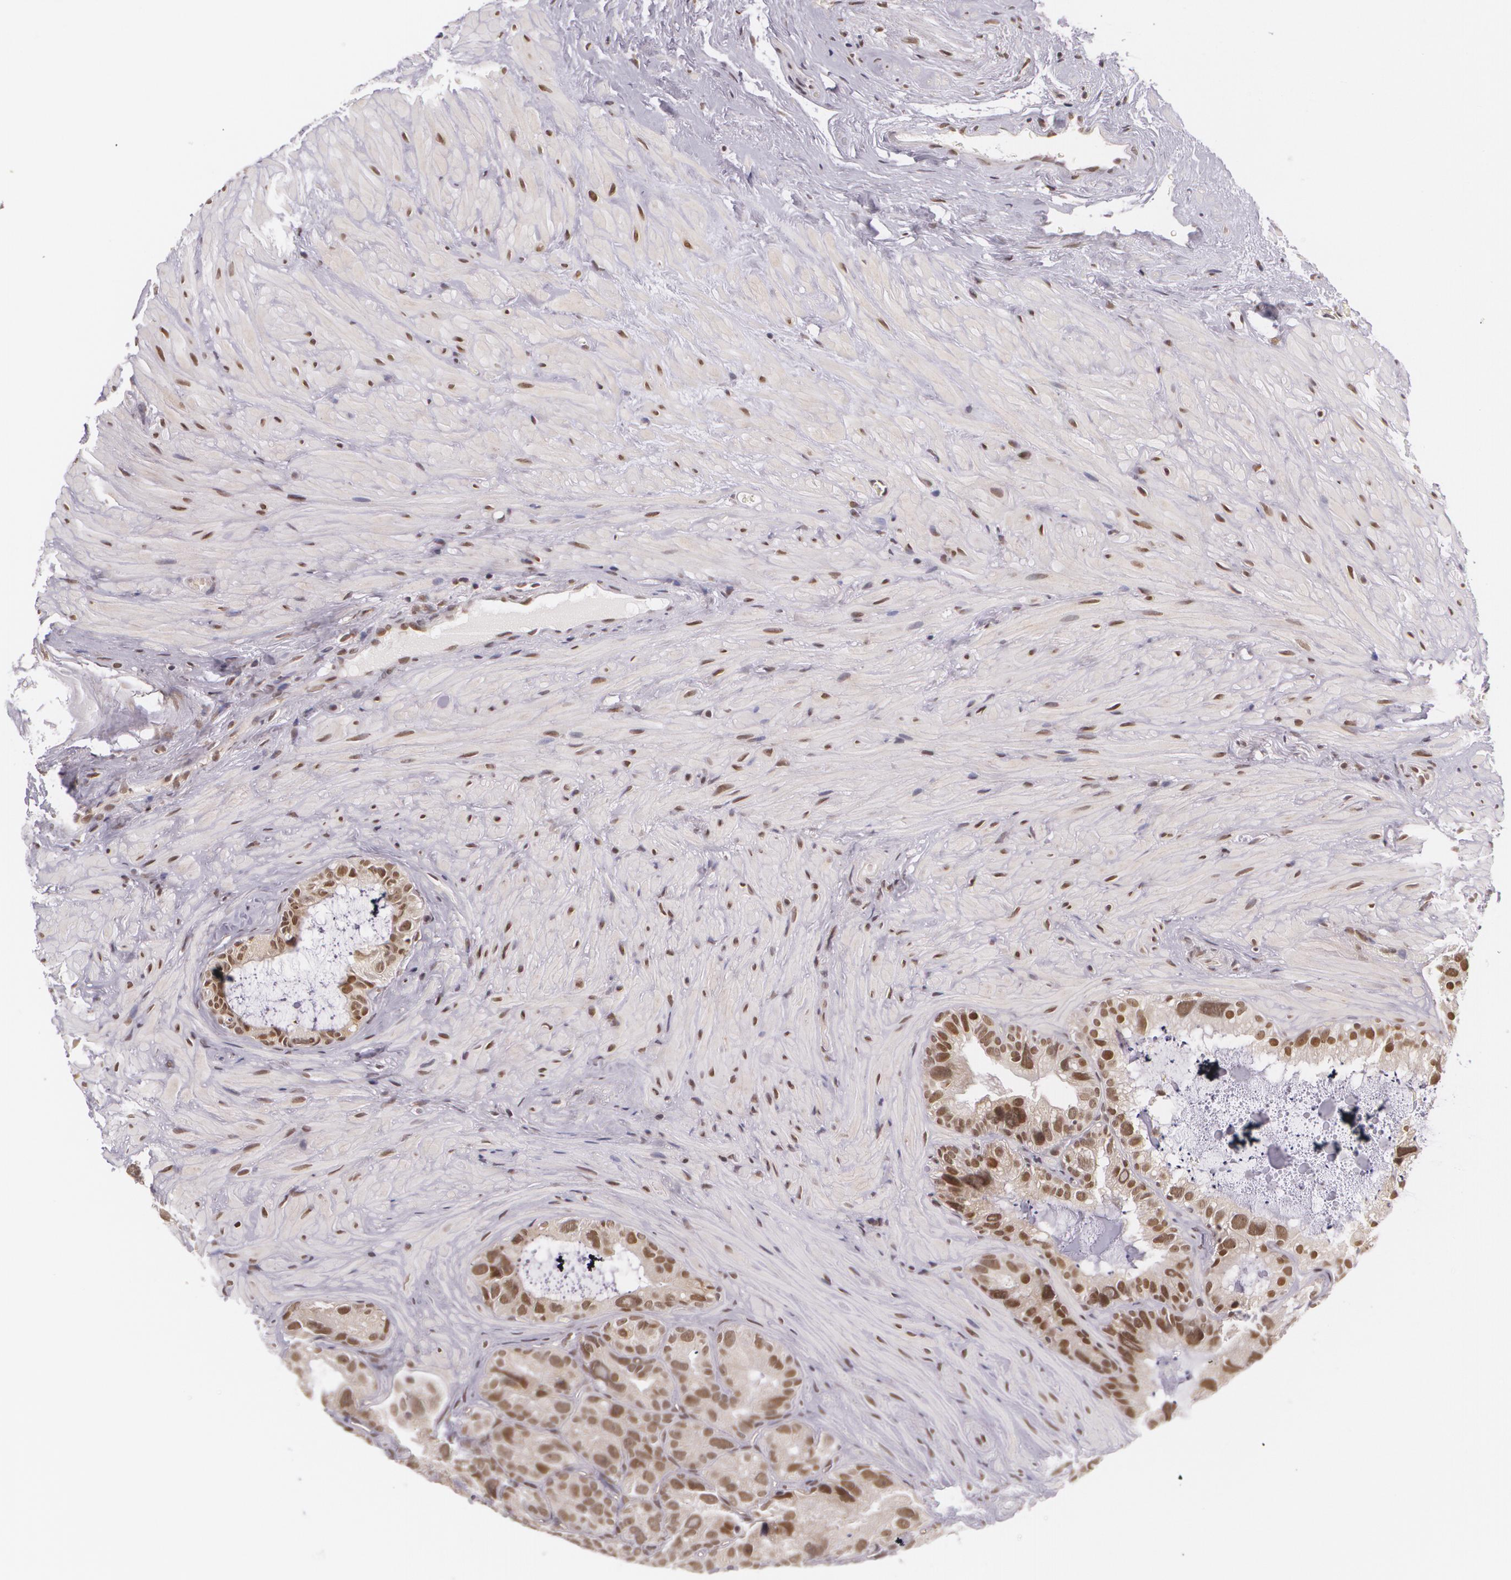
{"staining": {"intensity": "moderate", "quantity": ">75%", "location": "nuclear"}, "tissue": "seminal vesicle", "cell_type": "Glandular cells", "image_type": "normal", "snomed": [{"axis": "morphology", "description": "Normal tissue, NOS"}, {"axis": "topography", "description": "Seminal veicle"}], "caption": "Immunohistochemical staining of benign seminal vesicle displays medium levels of moderate nuclear positivity in approximately >75% of glandular cells.", "gene": "ALX1", "patient": {"sex": "male", "age": 63}}